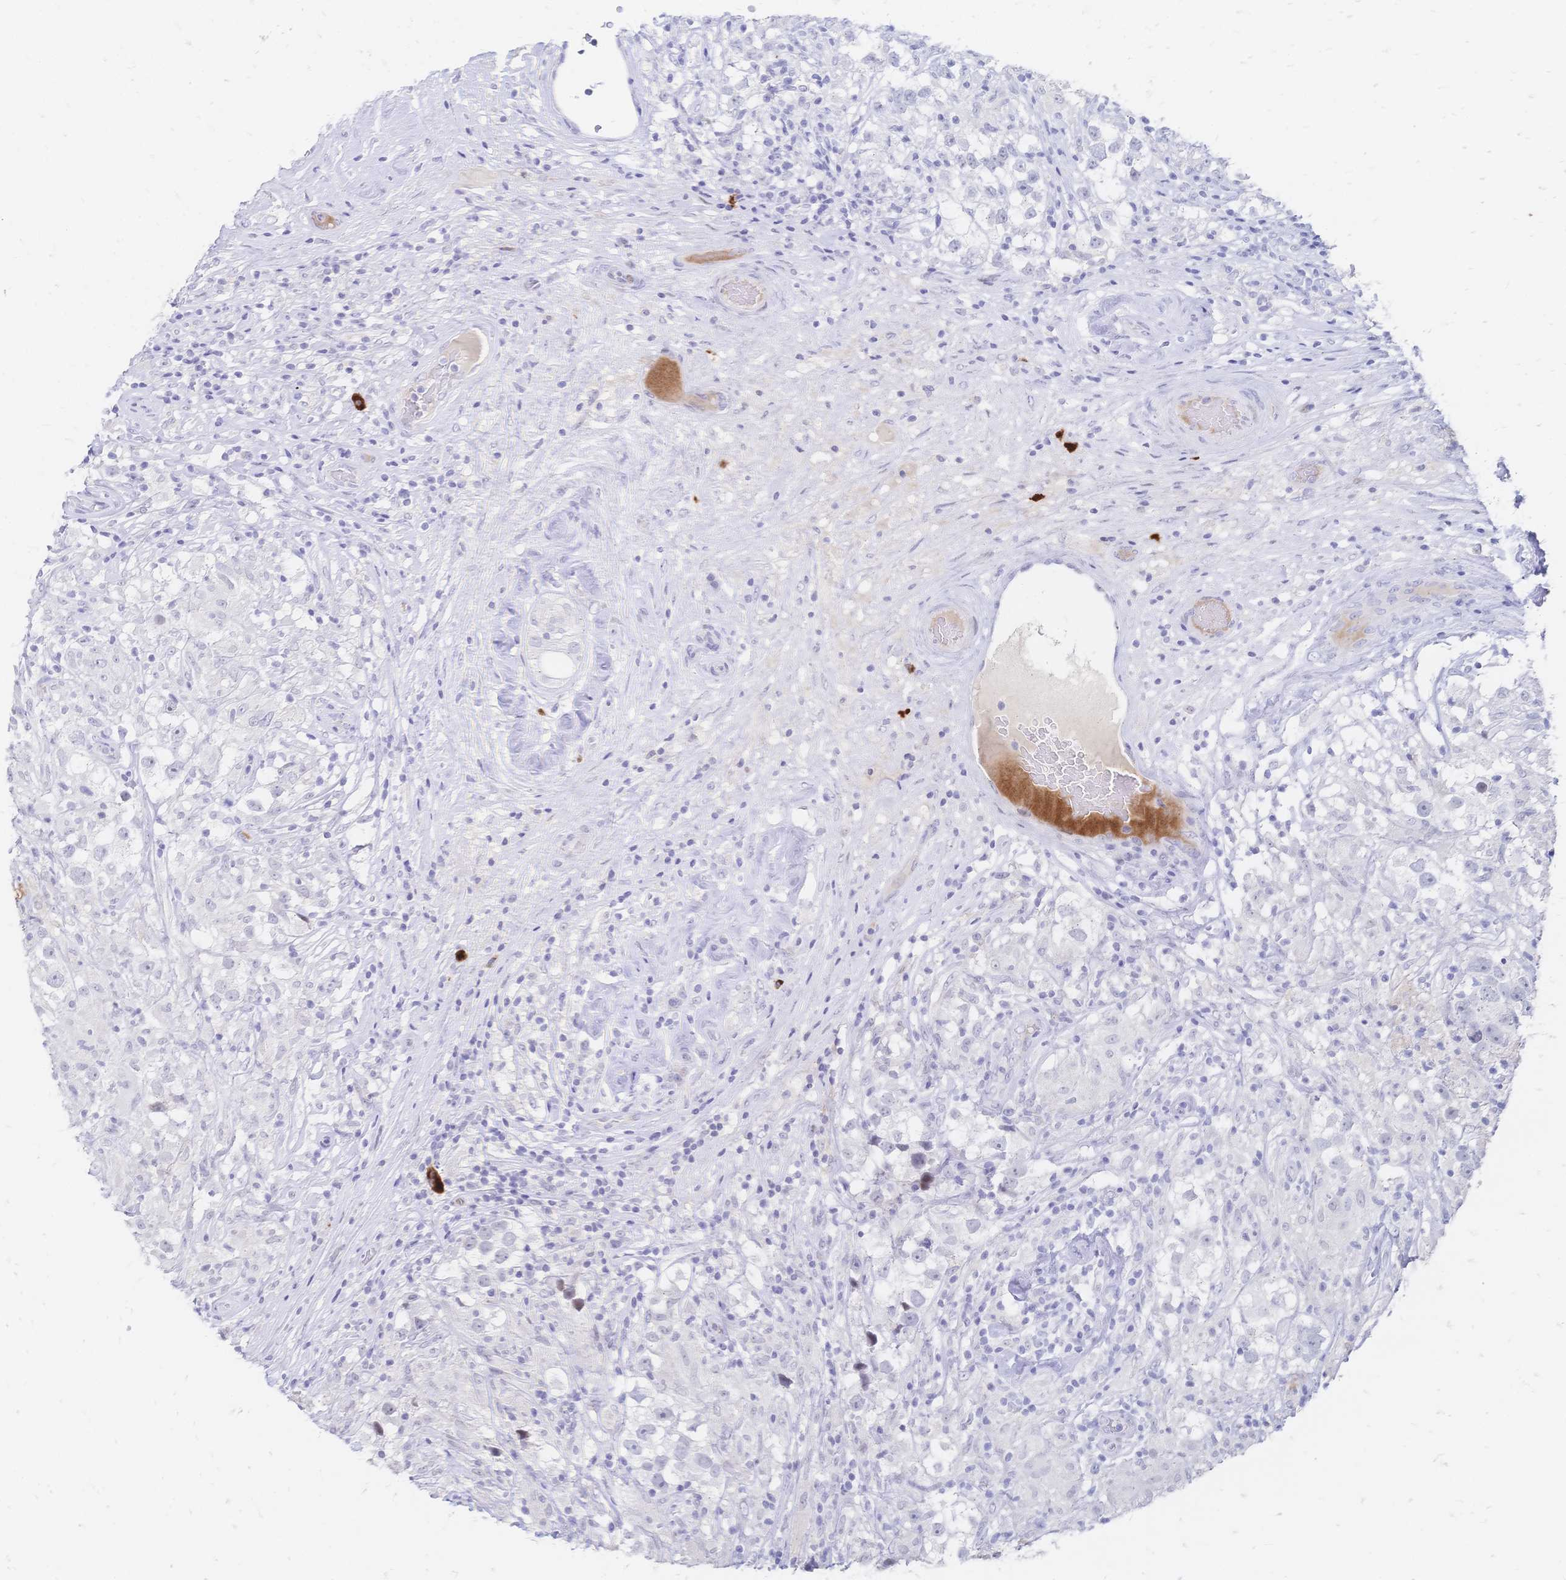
{"staining": {"intensity": "negative", "quantity": "none", "location": "none"}, "tissue": "testis cancer", "cell_type": "Tumor cells", "image_type": "cancer", "snomed": [{"axis": "morphology", "description": "Seminoma, NOS"}, {"axis": "topography", "description": "Testis"}], "caption": "This is a micrograph of IHC staining of testis cancer, which shows no staining in tumor cells. (Stains: DAB (3,3'-diaminobenzidine) immunohistochemistry with hematoxylin counter stain, Microscopy: brightfield microscopy at high magnification).", "gene": "PSORS1C2", "patient": {"sex": "male", "age": 46}}